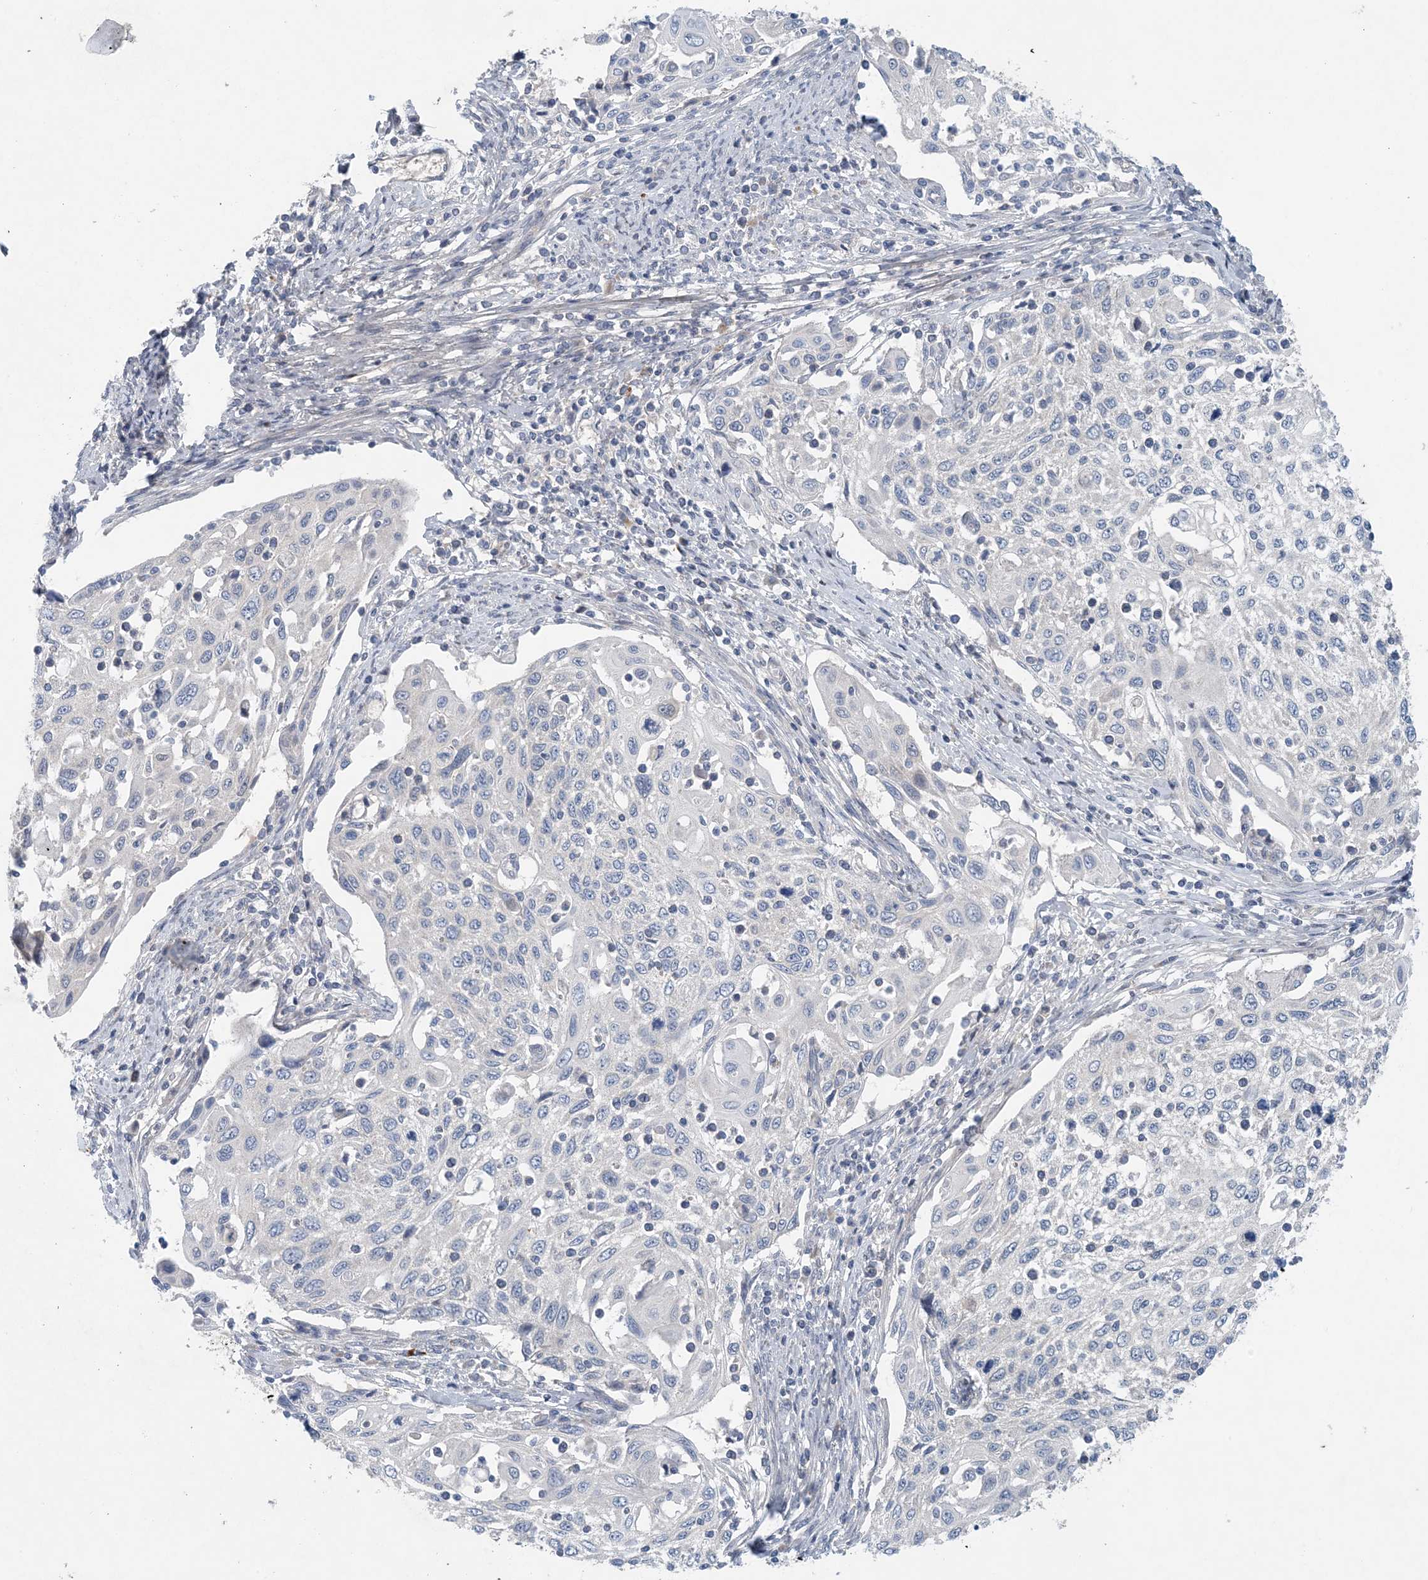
{"staining": {"intensity": "negative", "quantity": "none", "location": "none"}, "tissue": "cervical cancer", "cell_type": "Tumor cells", "image_type": "cancer", "snomed": [{"axis": "morphology", "description": "Squamous cell carcinoma, NOS"}, {"axis": "topography", "description": "Cervix"}], "caption": "An image of cervical squamous cell carcinoma stained for a protein reveals no brown staining in tumor cells.", "gene": "HIKESHI", "patient": {"sex": "female", "age": 70}}